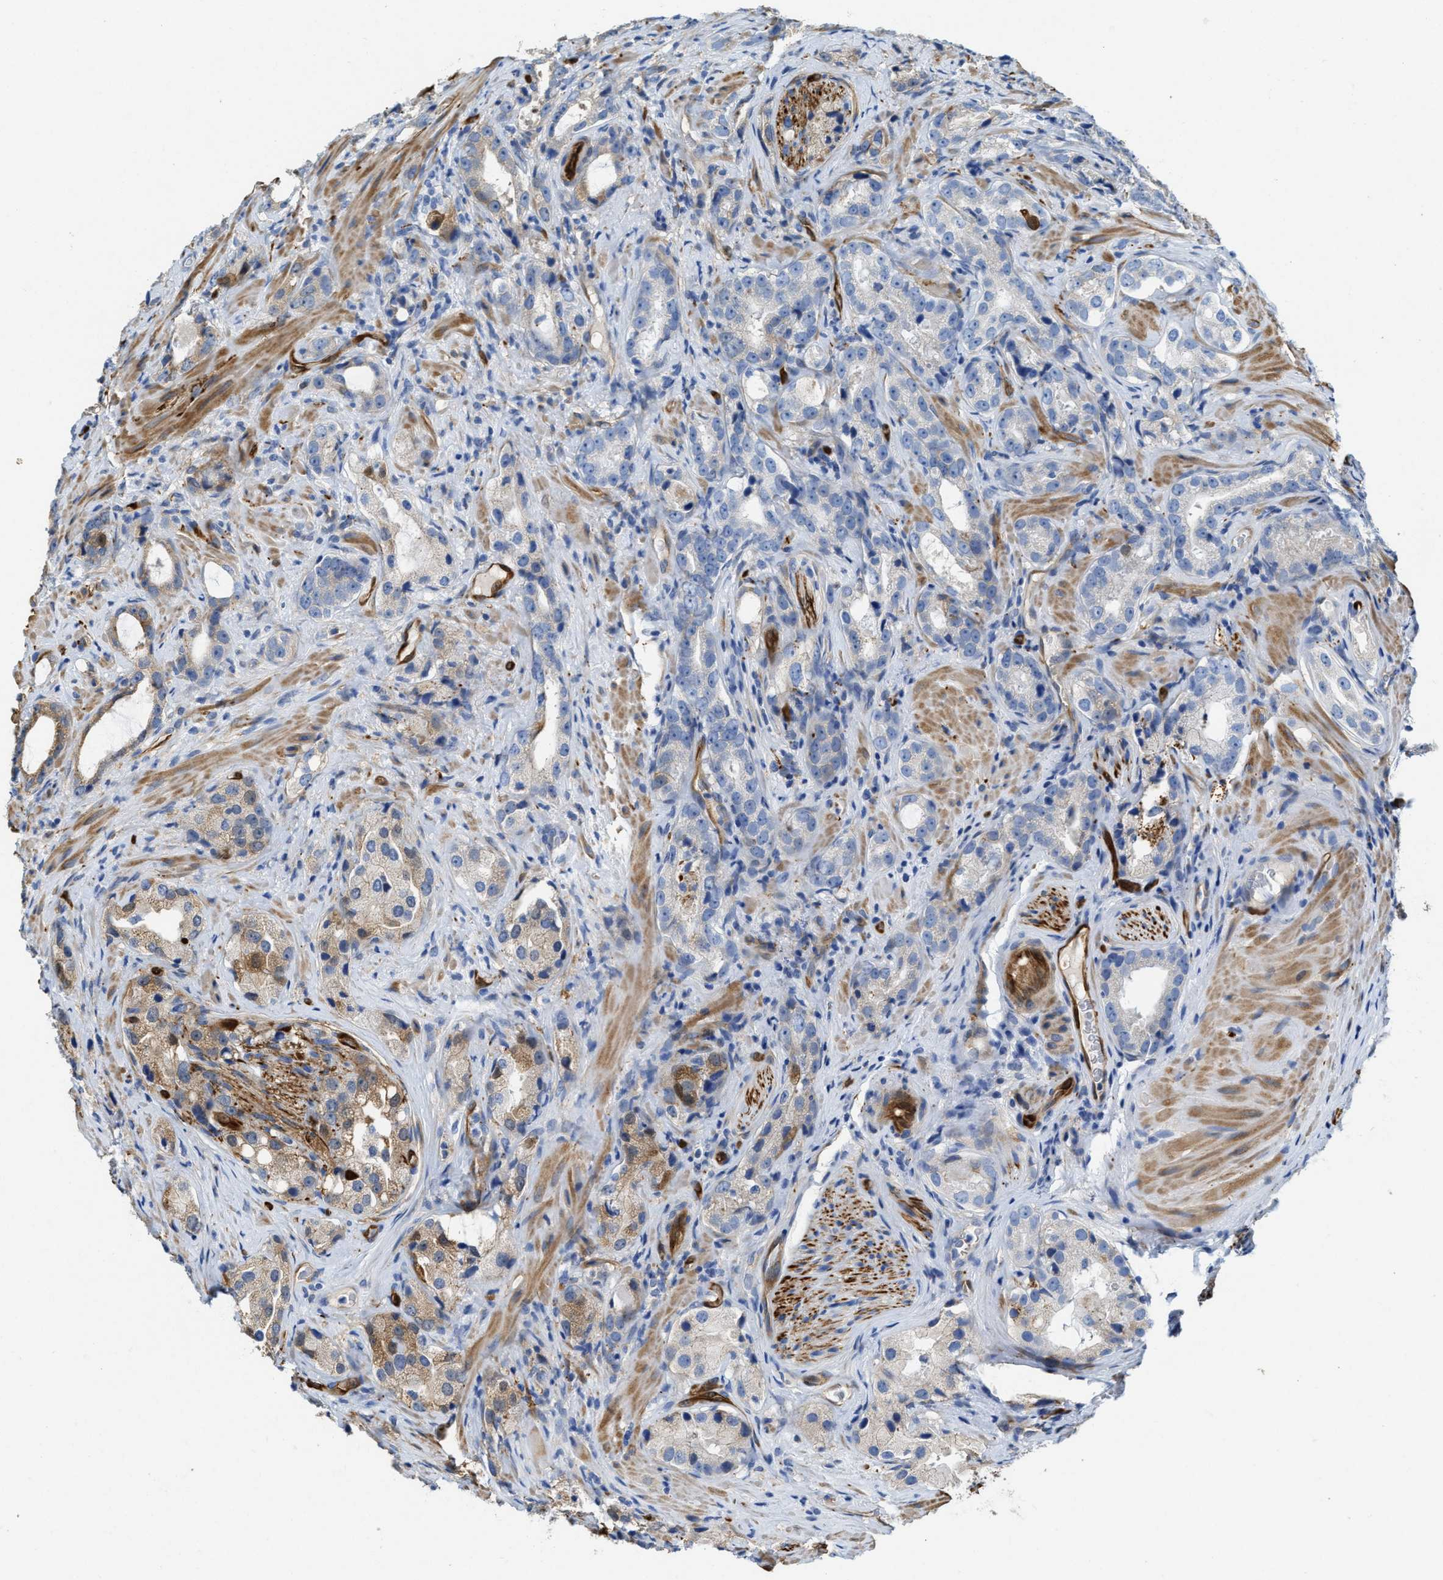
{"staining": {"intensity": "negative", "quantity": "none", "location": "none"}, "tissue": "prostate cancer", "cell_type": "Tumor cells", "image_type": "cancer", "snomed": [{"axis": "morphology", "description": "Adenocarcinoma, High grade"}, {"axis": "topography", "description": "Prostate"}], "caption": "Immunohistochemical staining of prostate cancer shows no significant expression in tumor cells.", "gene": "ASS1", "patient": {"sex": "male", "age": 63}}